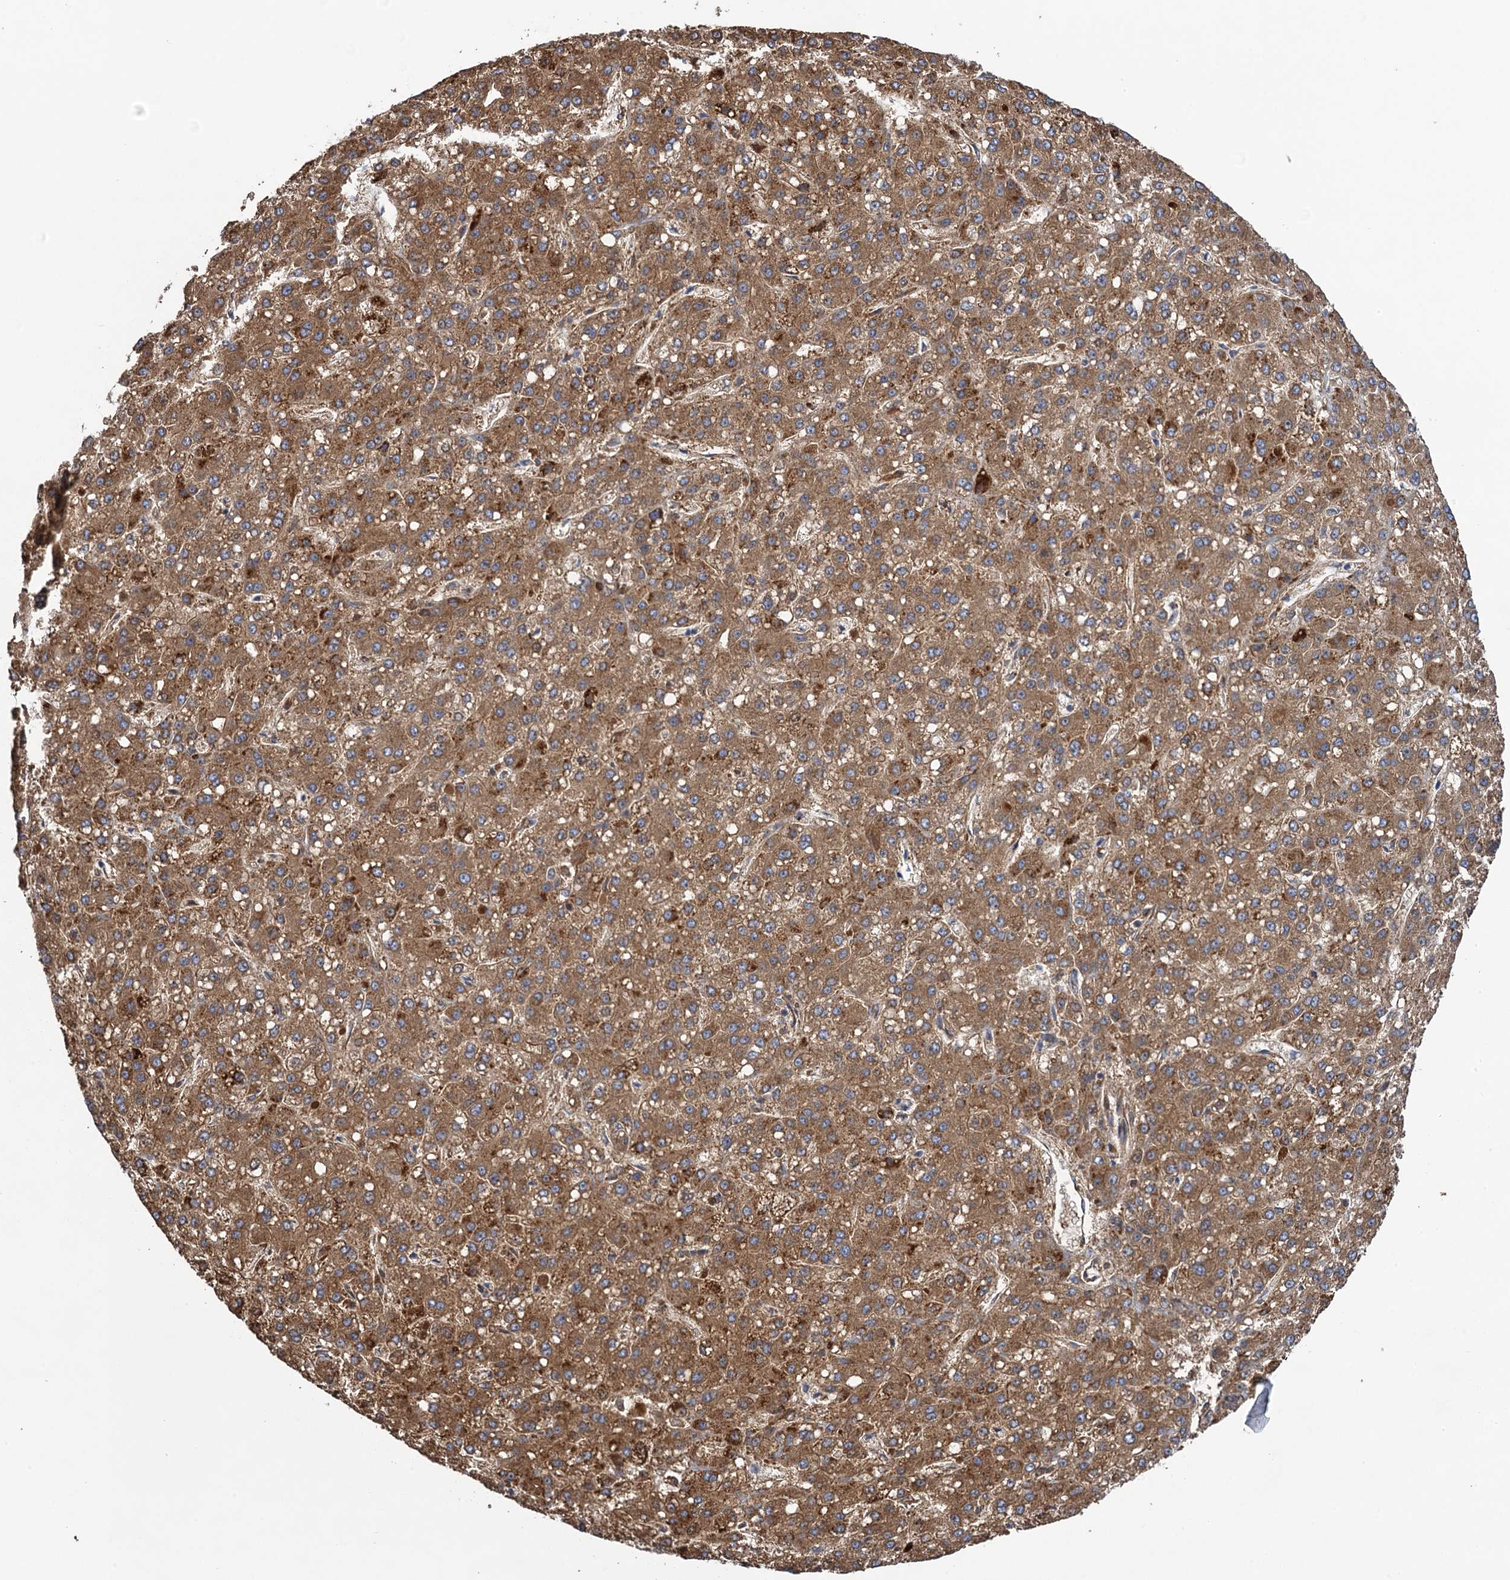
{"staining": {"intensity": "moderate", "quantity": ">75%", "location": "cytoplasmic/membranous"}, "tissue": "liver cancer", "cell_type": "Tumor cells", "image_type": "cancer", "snomed": [{"axis": "morphology", "description": "Carcinoma, Hepatocellular, NOS"}, {"axis": "topography", "description": "Liver"}], "caption": "Immunohistochemistry micrograph of human liver hepatocellular carcinoma stained for a protein (brown), which exhibits medium levels of moderate cytoplasmic/membranous positivity in about >75% of tumor cells.", "gene": "WDR88", "patient": {"sex": "male", "age": 67}}